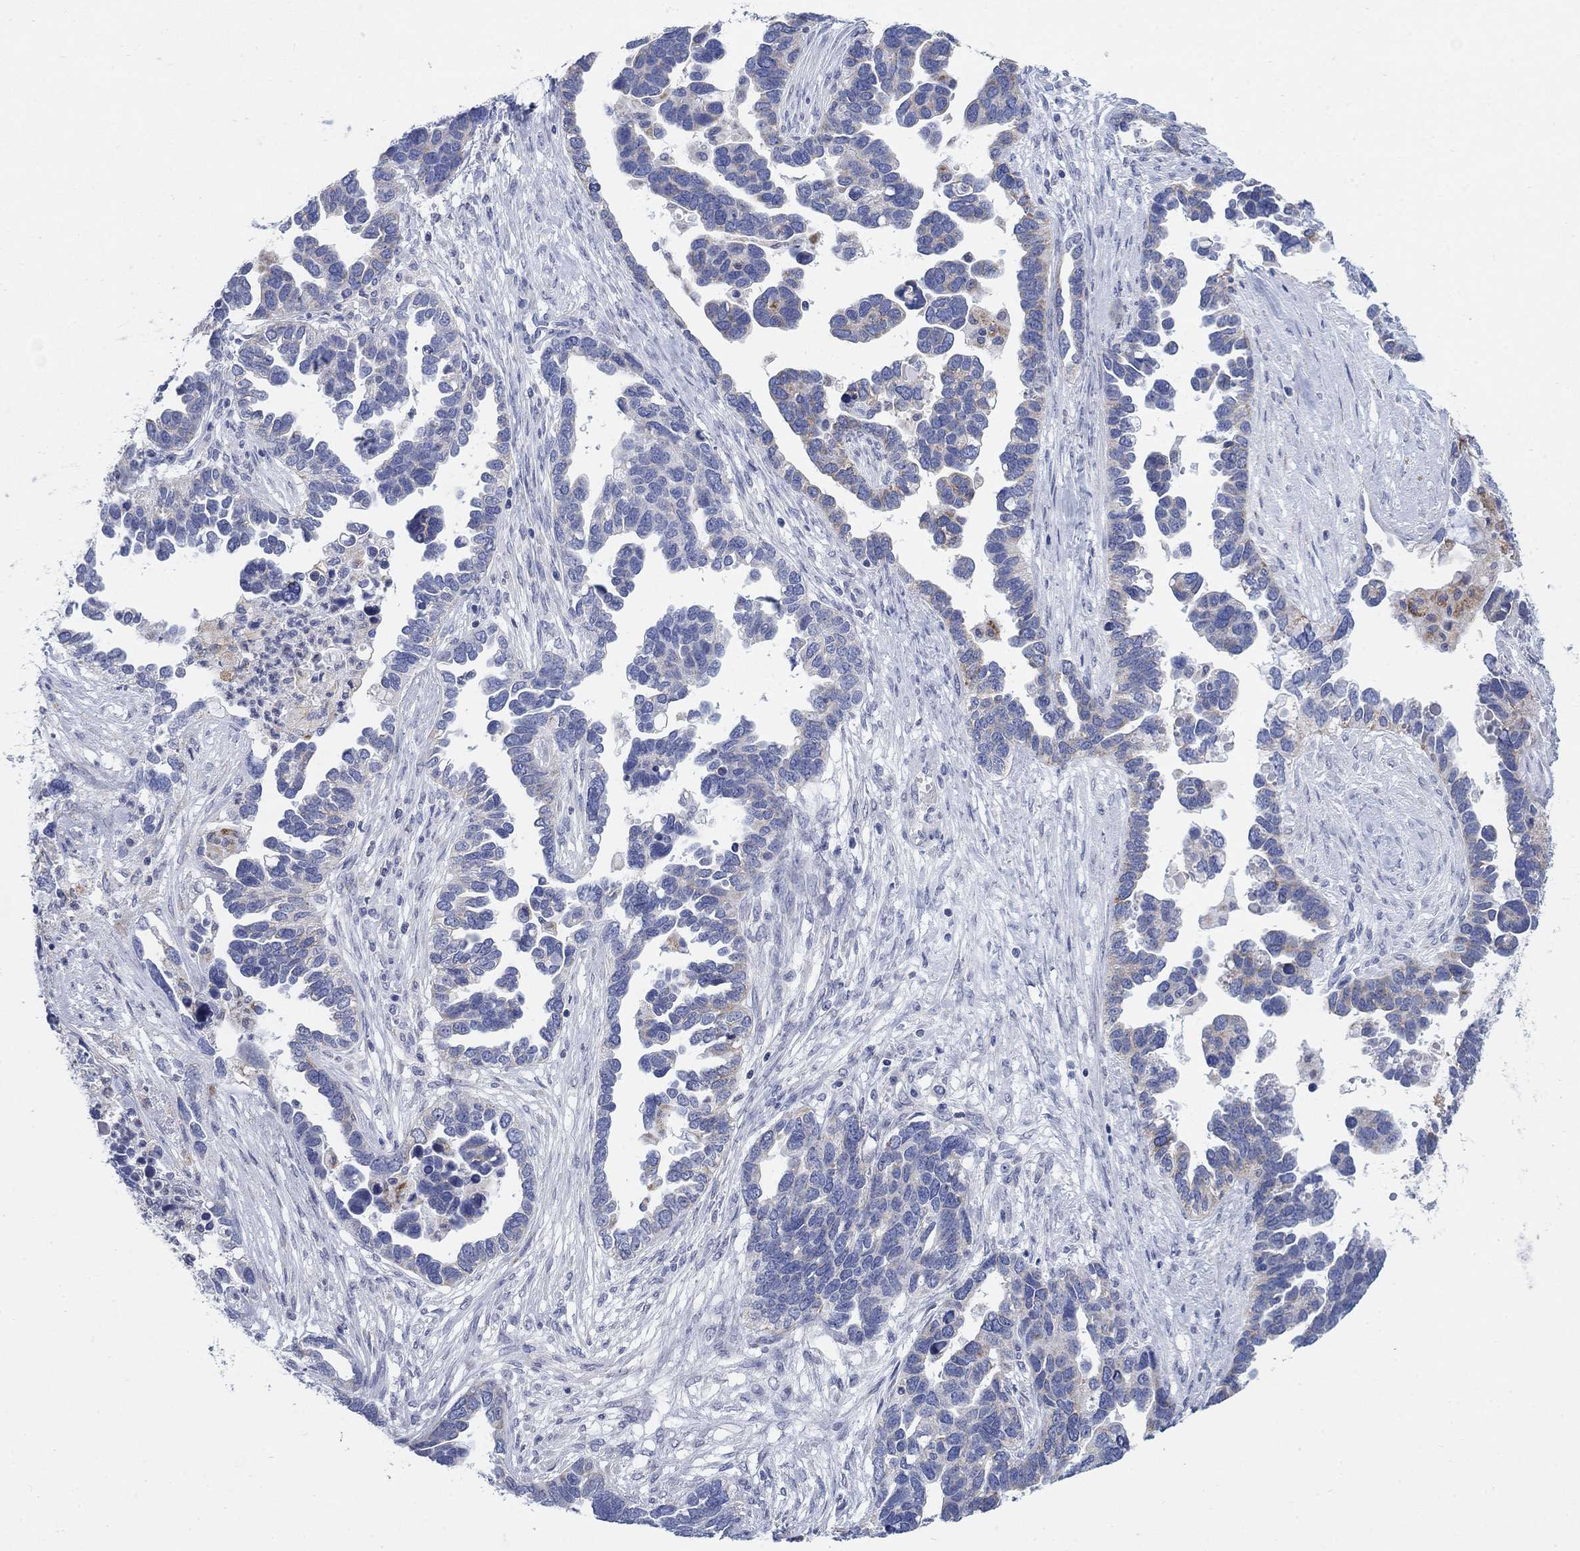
{"staining": {"intensity": "weak", "quantity": "25%-75%", "location": "cytoplasmic/membranous"}, "tissue": "ovarian cancer", "cell_type": "Tumor cells", "image_type": "cancer", "snomed": [{"axis": "morphology", "description": "Cystadenocarcinoma, serous, NOS"}, {"axis": "topography", "description": "Ovary"}], "caption": "Immunohistochemistry (IHC) image of ovarian cancer stained for a protein (brown), which demonstrates low levels of weak cytoplasmic/membranous expression in approximately 25%-75% of tumor cells.", "gene": "SCCPDH", "patient": {"sex": "female", "age": 54}}